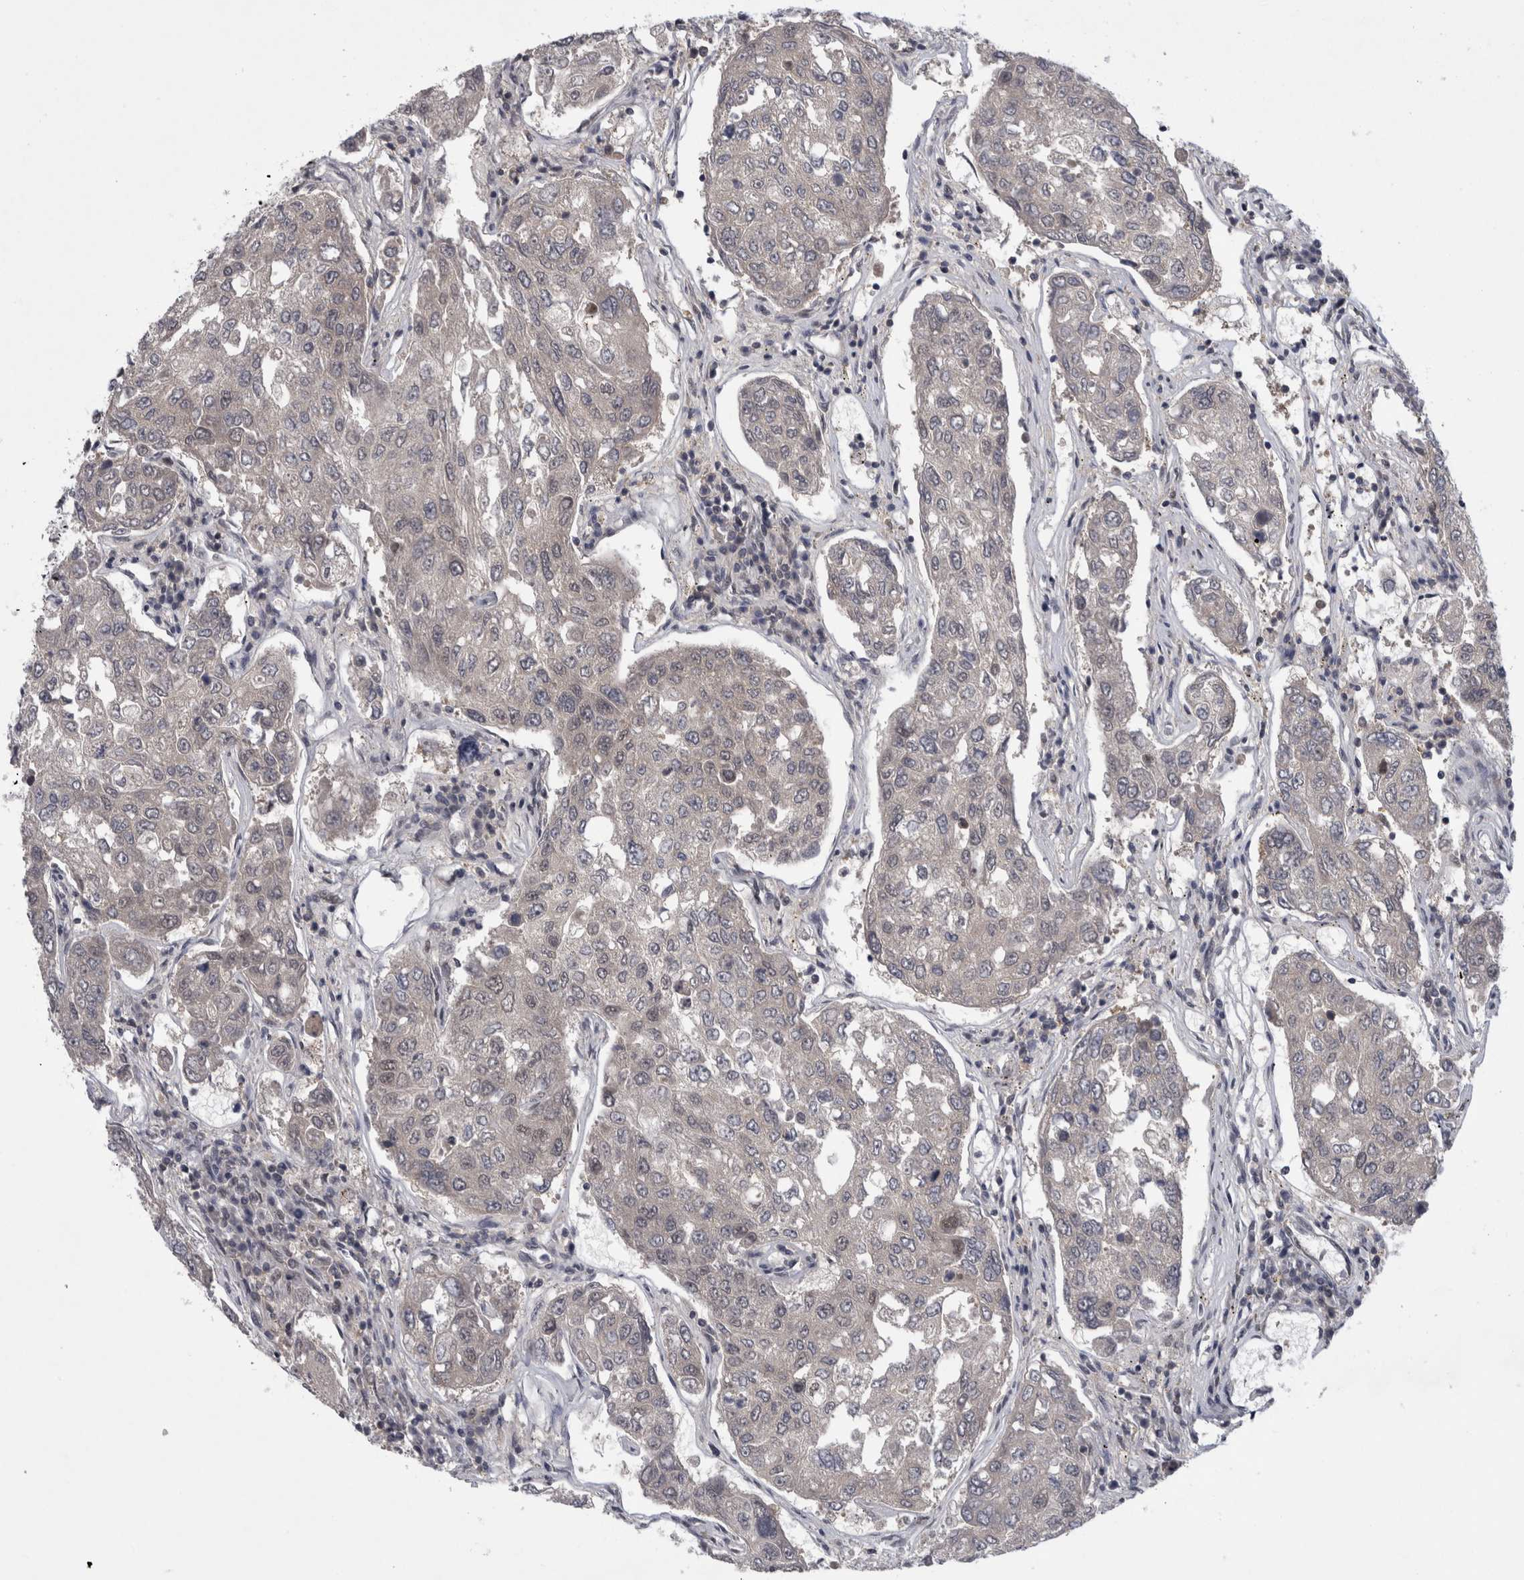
{"staining": {"intensity": "moderate", "quantity": "<25%", "location": "cytoplasmic/membranous,nuclear"}, "tissue": "urothelial cancer", "cell_type": "Tumor cells", "image_type": "cancer", "snomed": [{"axis": "morphology", "description": "Urothelial carcinoma, High grade"}, {"axis": "topography", "description": "Lymph node"}, {"axis": "topography", "description": "Urinary bladder"}], "caption": "Protein staining of high-grade urothelial carcinoma tissue reveals moderate cytoplasmic/membranous and nuclear expression in approximately <25% of tumor cells.", "gene": "PSMB2", "patient": {"sex": "male", "age": 51}}